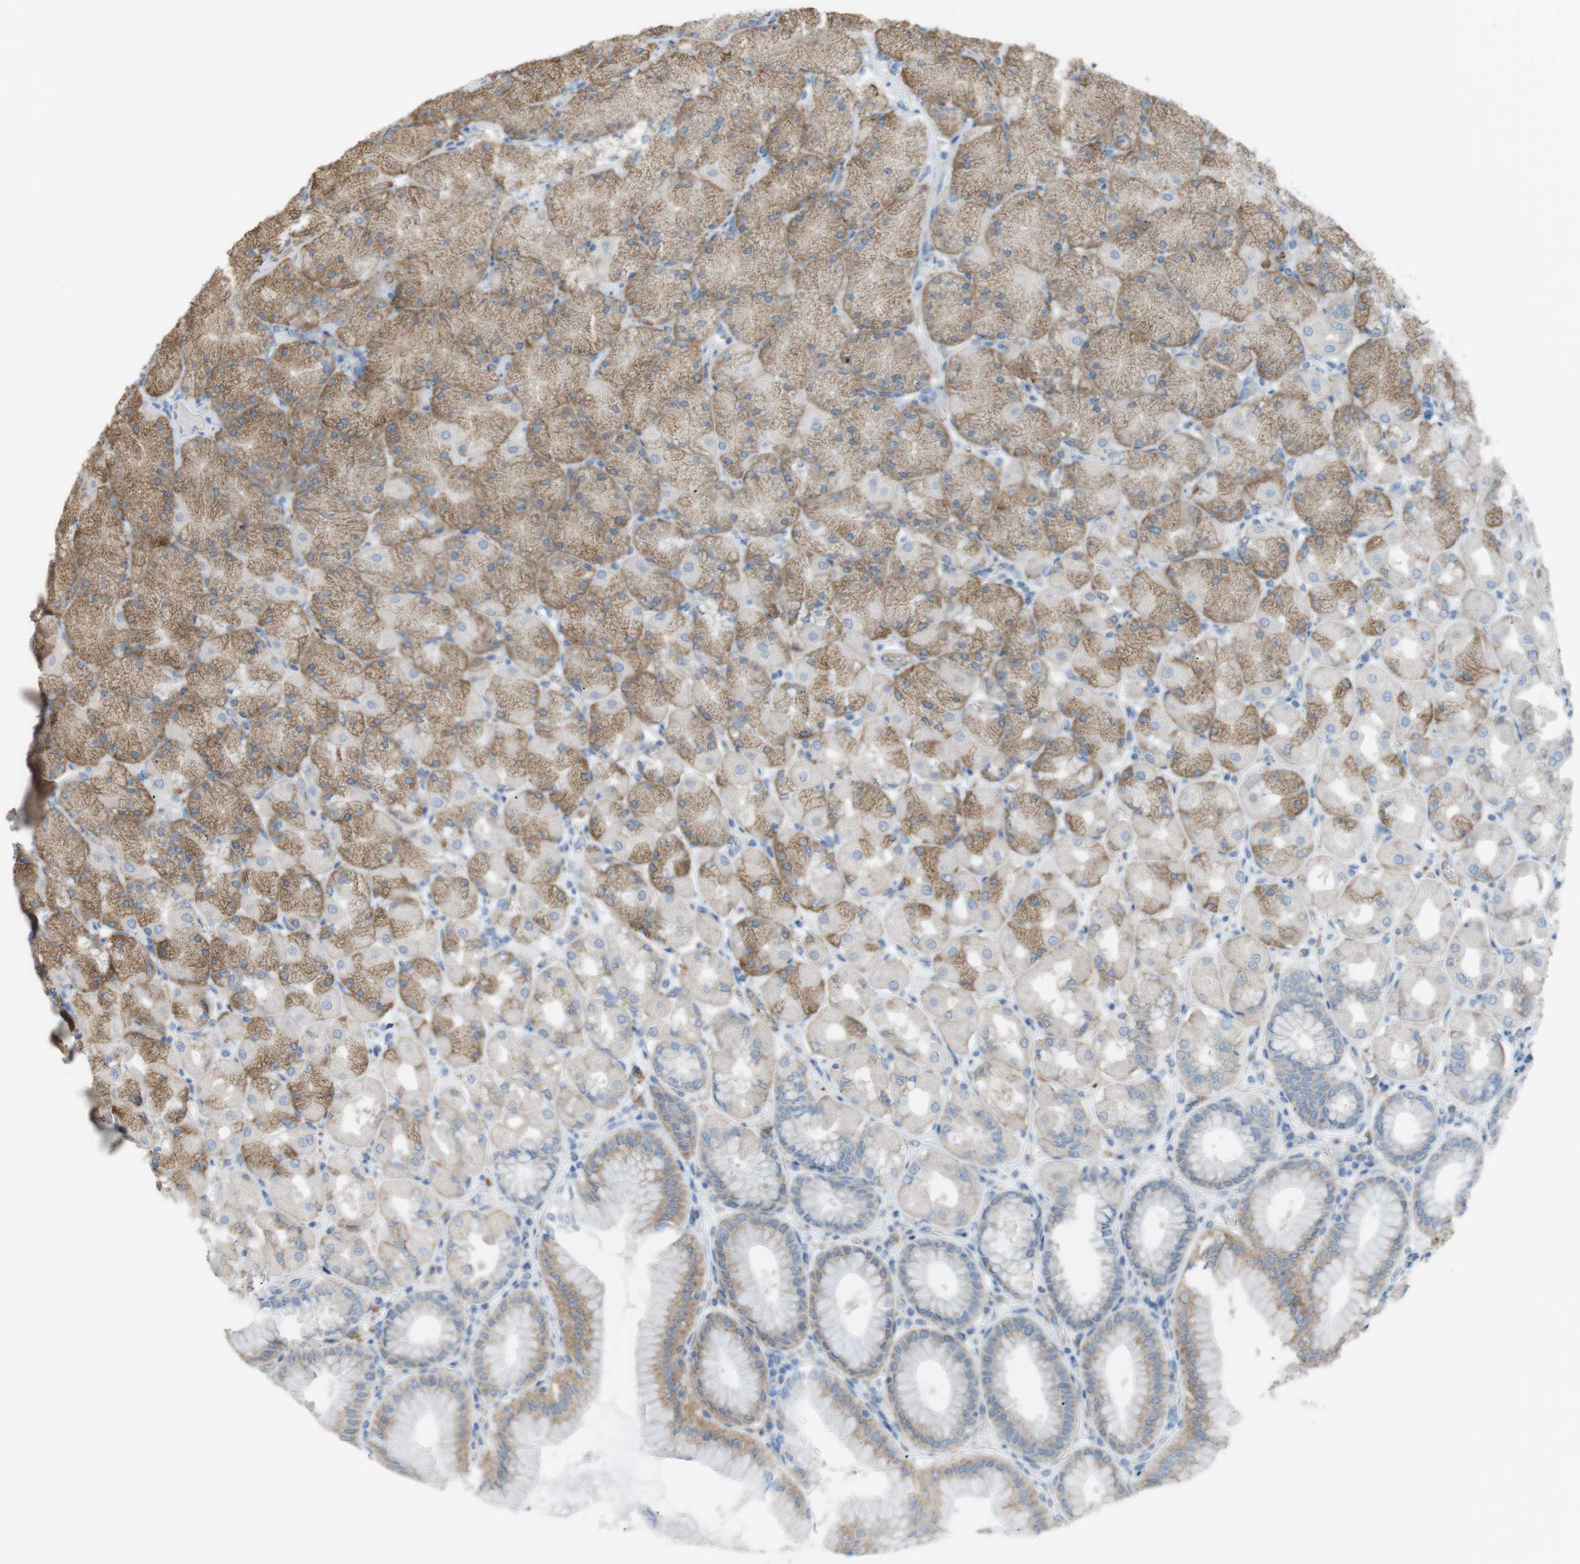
{"staining": {"intensity": "moderate", "quantity": "25%-75%", "location": "cytoplasmic/membranous"}, "tissue": "stomach", "cell_type": "Glandular cells", "image_type": "normal", "snomed": [{"axis": "morphology", "description": "Normal tissue, NOS"}, {"axis": "topography", "description": "Stomach, upper"}], "caption": "Immunohistochemical staining of normal stomach shows 25%-75% levels of moderate cytoplasmic/membranous protein expression in about 25%-75% of glandular cells.", "gene": "VAMP1", "patient": {"sex": "female", "age": 56}}